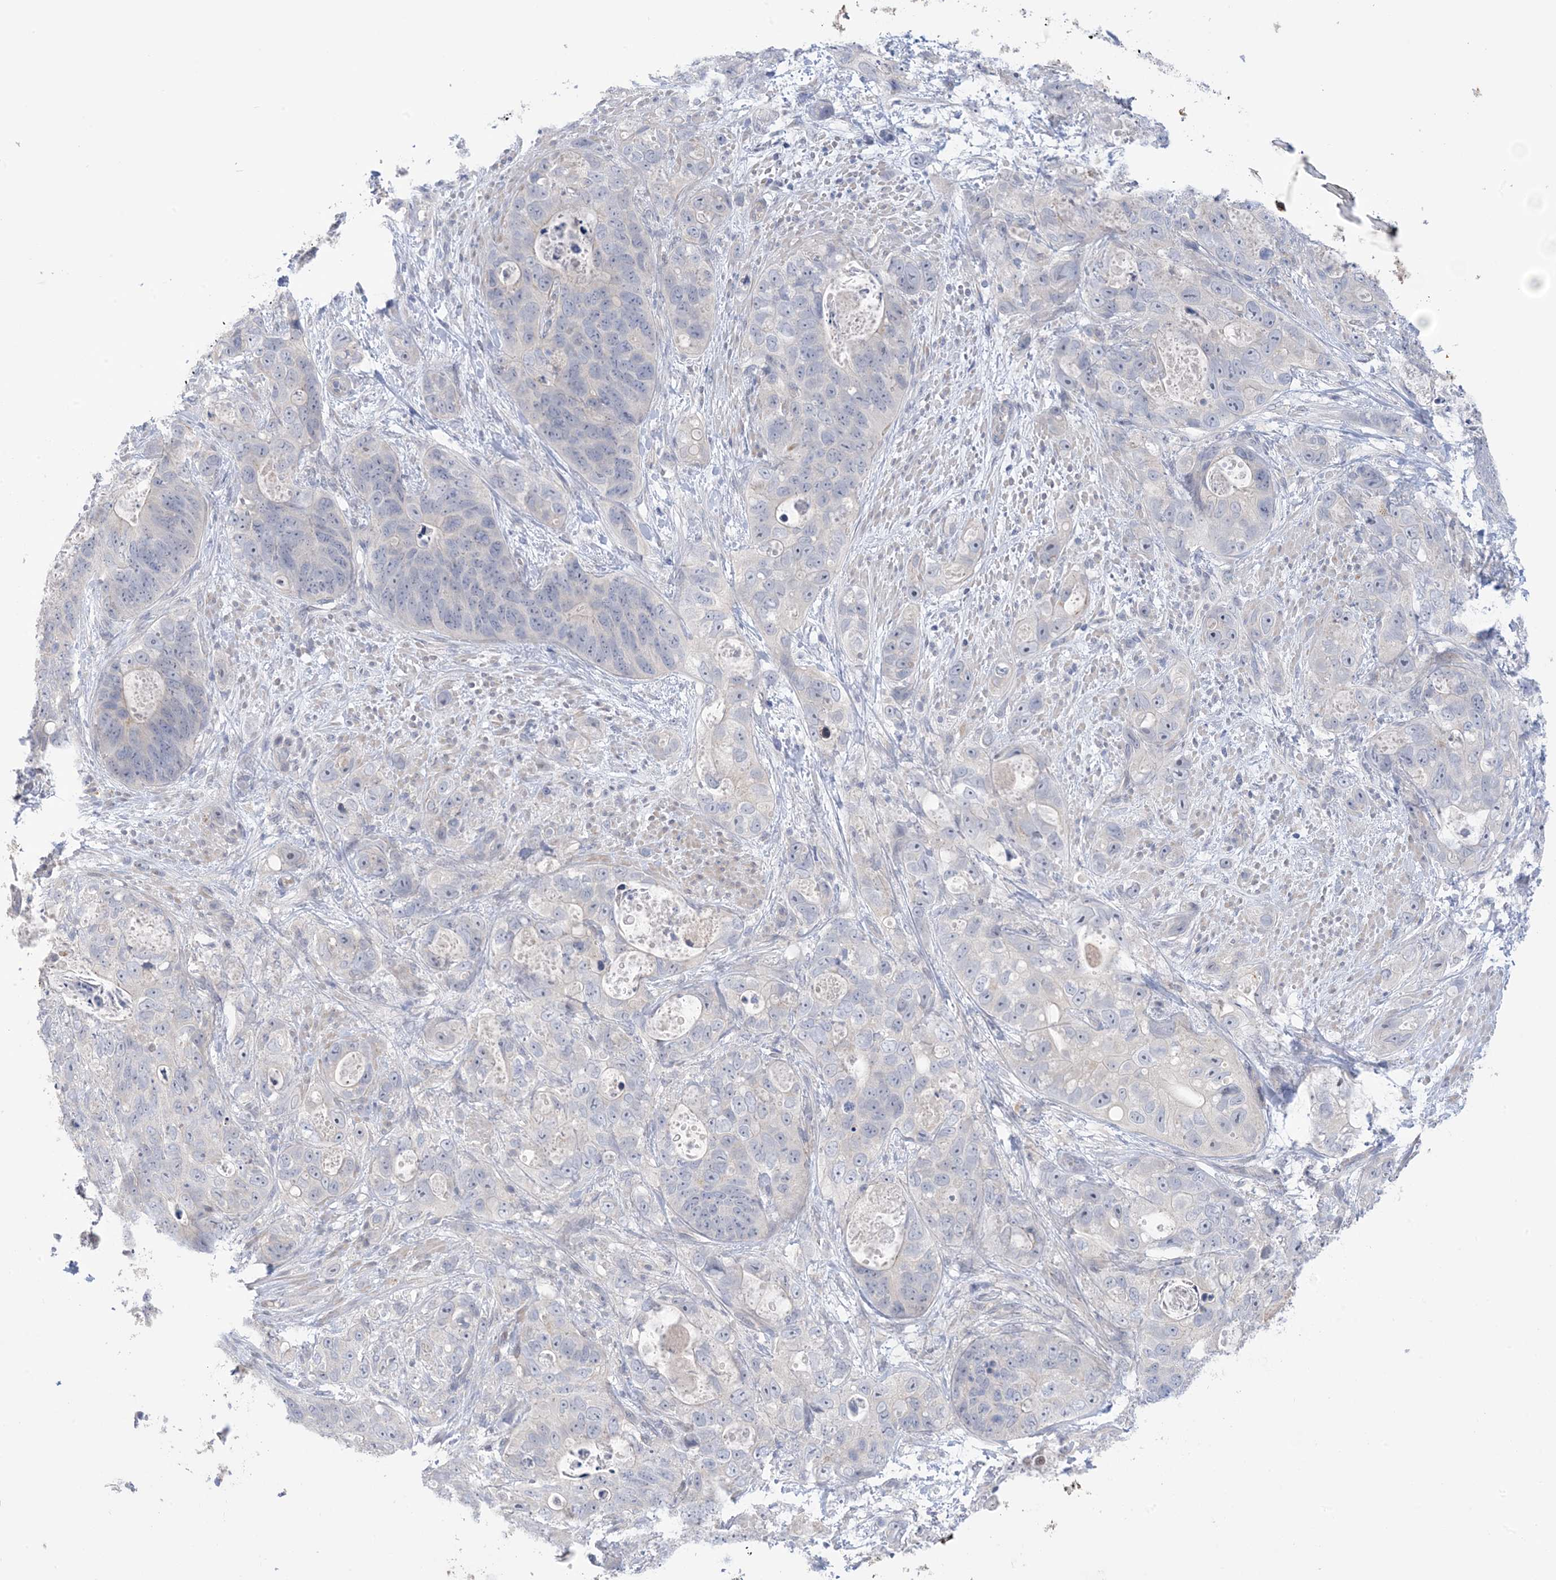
{"staining": {"intensity": "negative", "quantity": "none", "location": "none"}, "tissue": "stomach cancer", "cell_type": "Tumor cells", "image_type": "cancer", "snomed": [{"axis": "morphology", "description": "Adenocarcinoma, NOS"}, {"axis": "topography", "description": "Stomach"}], "caption": "There is no significant expression in tumor cells of stomach adenocarcinoma.", "gene": "TTYH1", "patient": {"sex": "female", "age": 89}}